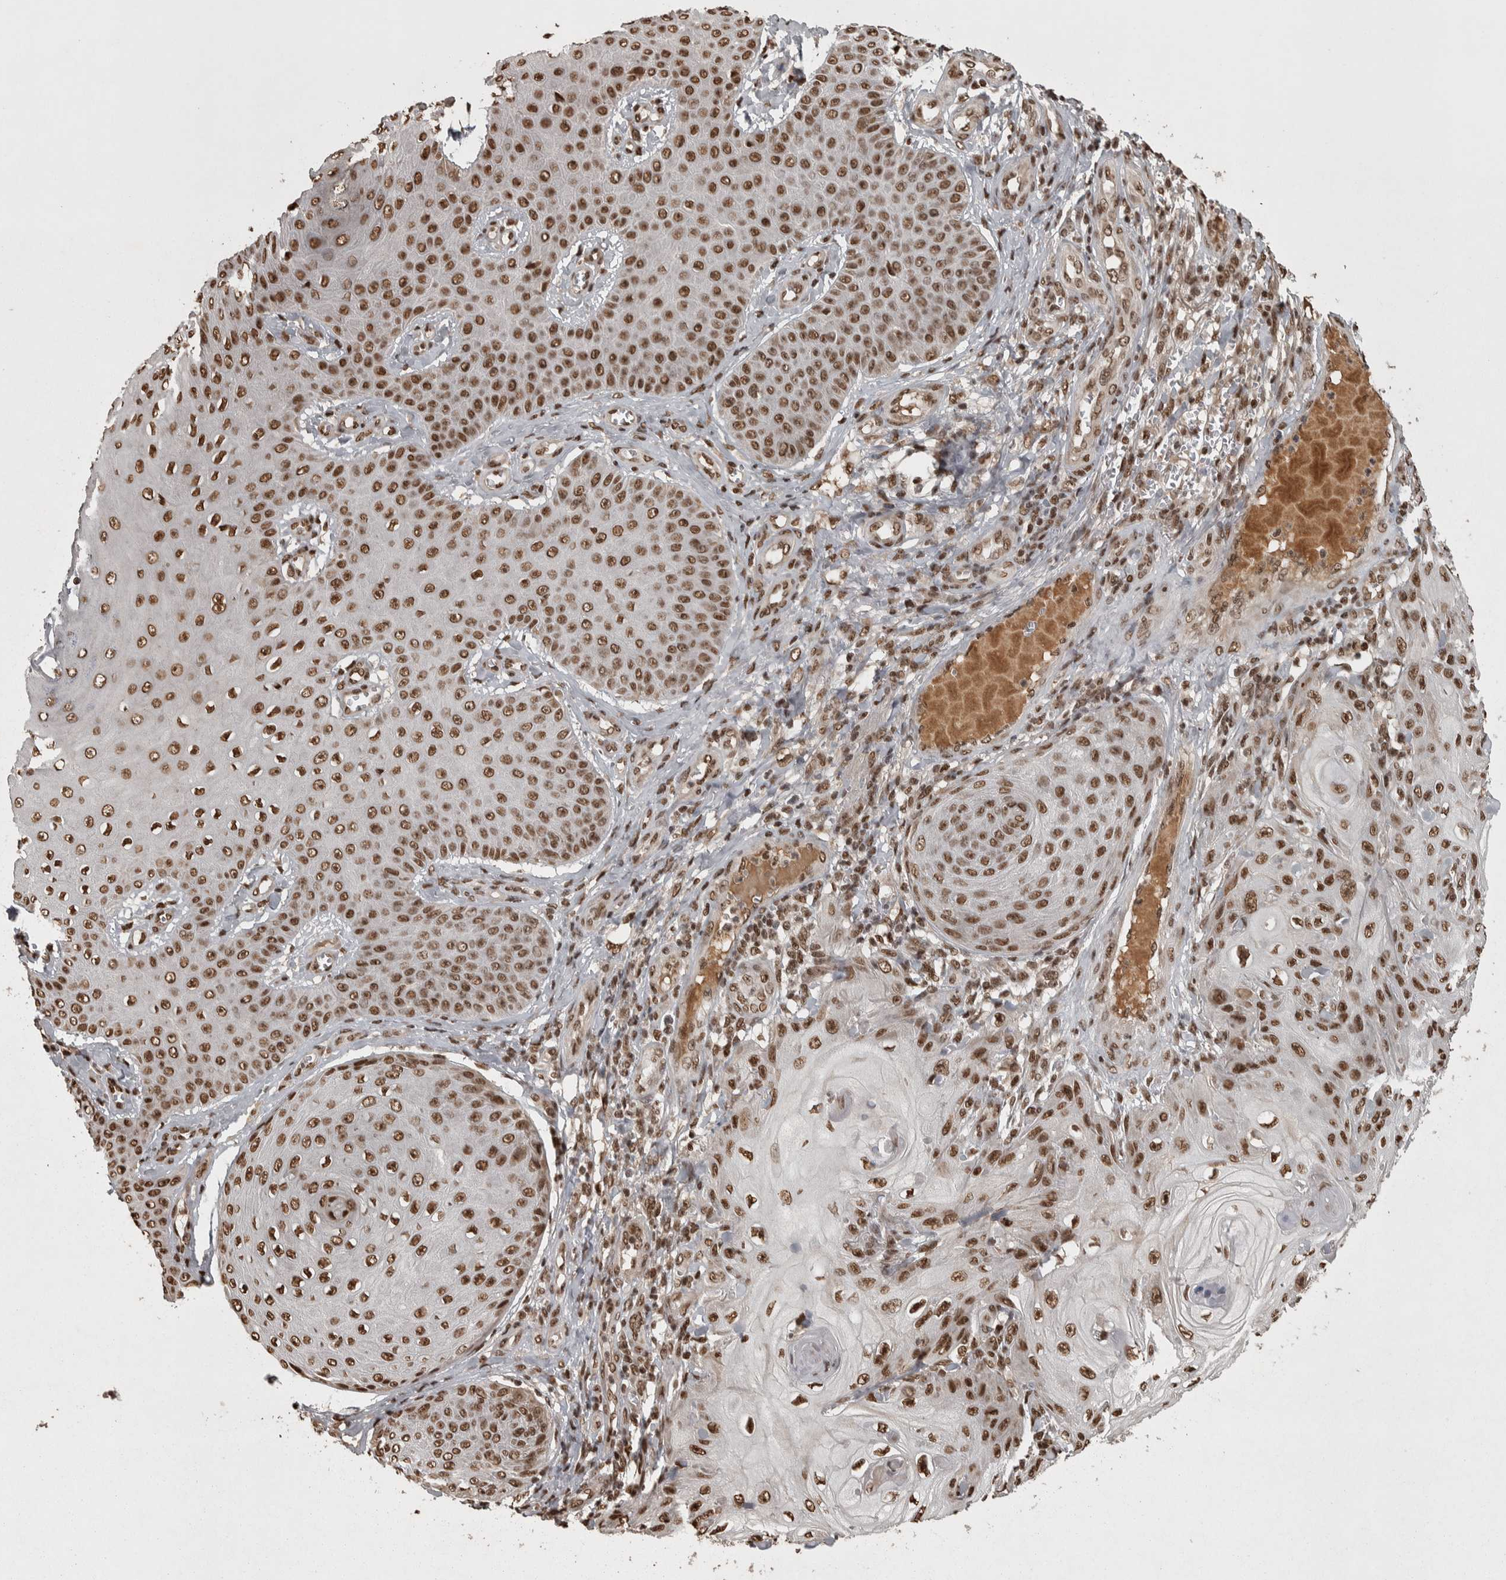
{"staining": {"intensity": "strong", "quantity": ">75%", "location": "nuclear"}, "tissue": "skin cancer", "cell_type": "Tumor cells", "image_type": "cancer", "snomed": [{"axis": "morphology", "description": "Squamous cell carcinoma, NOS"}, {"axis": "topography", "description": "Skin"}], "caption": "IHC micrograph of neoplastic tissue: skin cancer (squamous cell carcinoma) stained using immunohistochemistry displays high levels of strong protein expression localized specifically in the nuclear of tumor cells, appearing as a nuclear brown color.", "gene": "ZFHX4", "patient": {"sex": "male", "age": 74}}